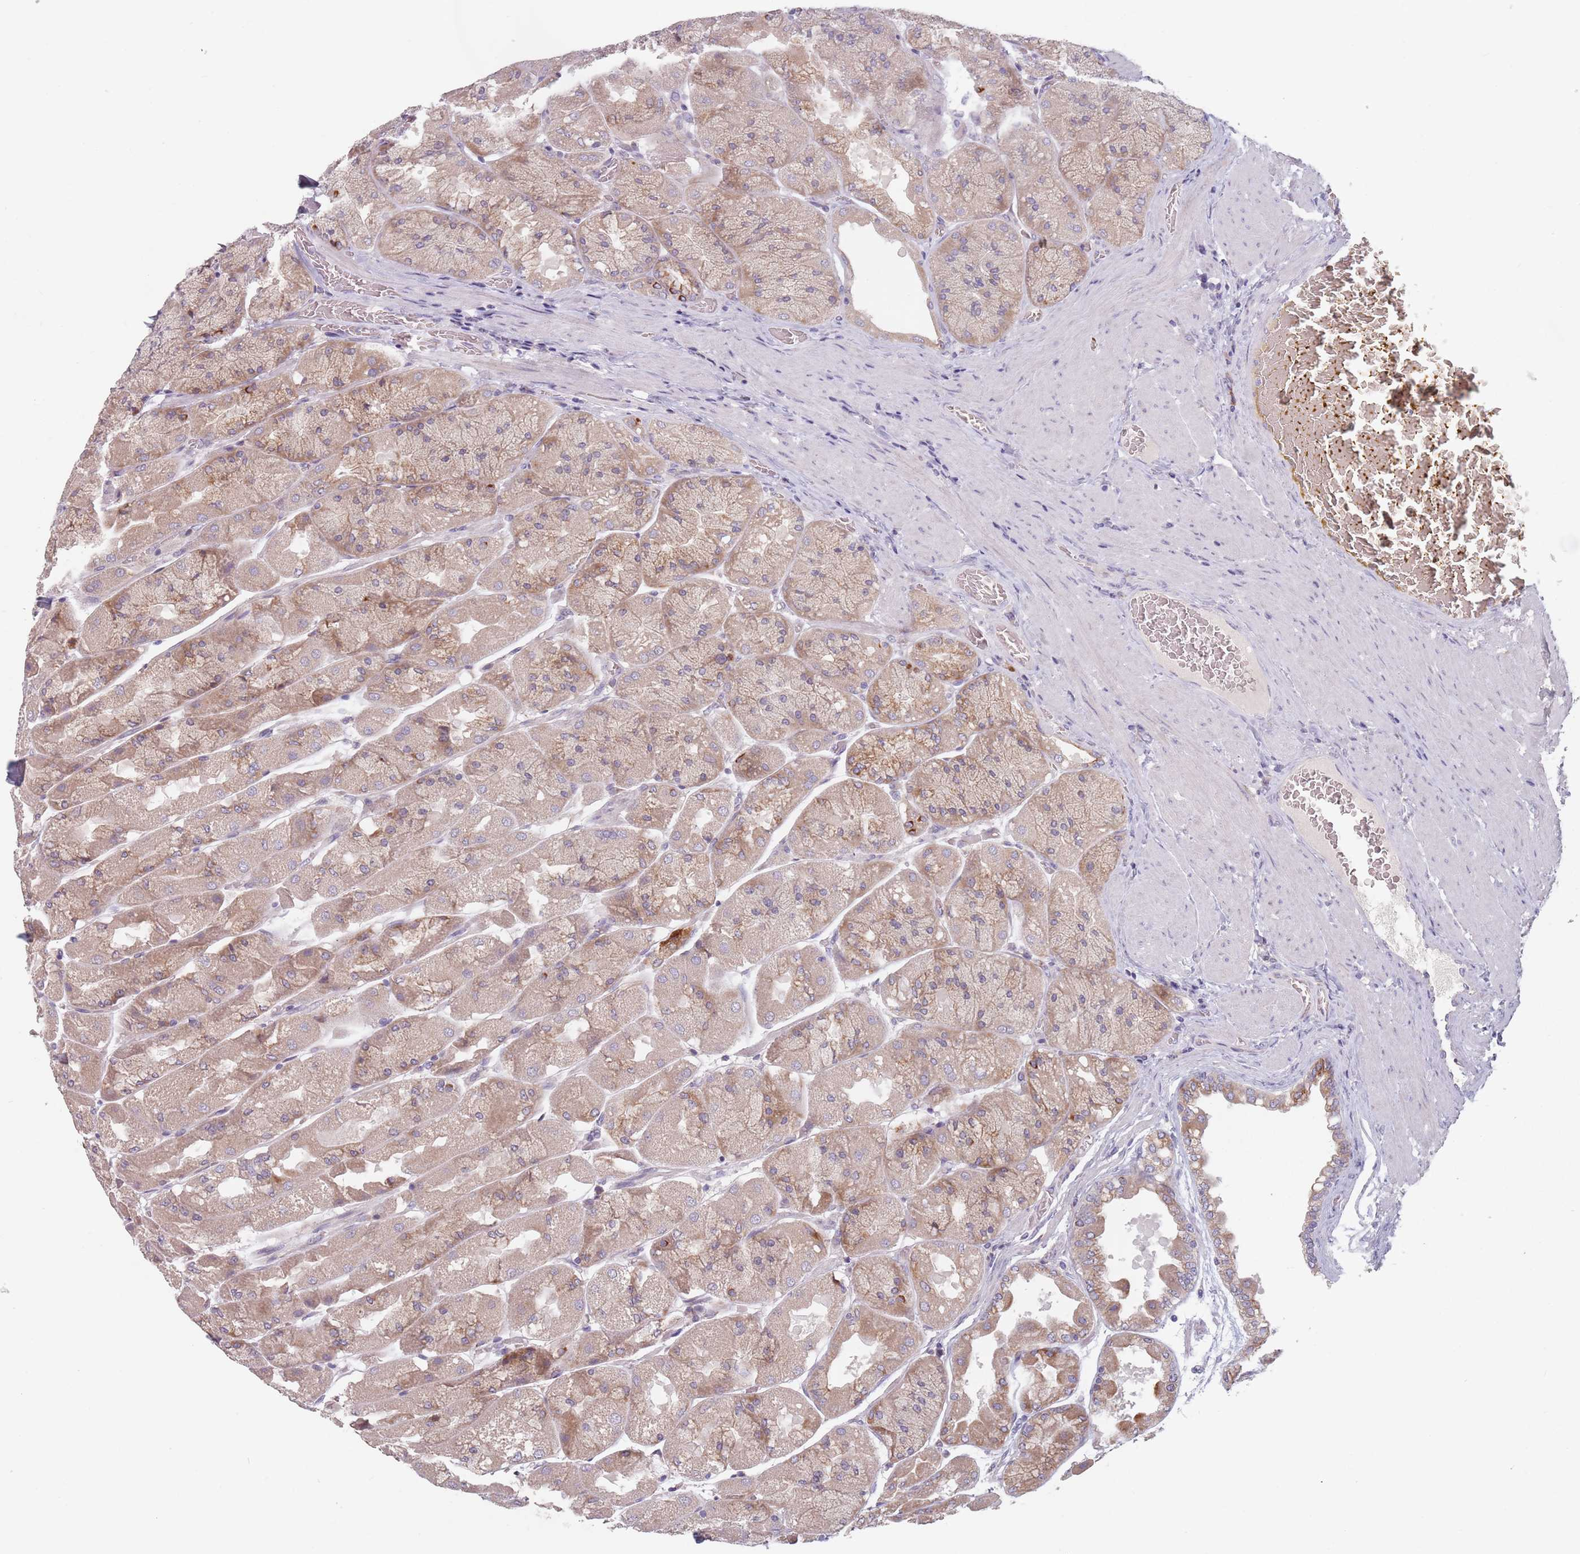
{"staining": {"intensity": "strong", "quantity": "25%-75%", "location": "cytoplasmic/membranous"}, "tissue": "stomach", "cell_type": "Glandular cells", "image_type": "normal", "snomed": [{"axis": "morphology", "description": "Normal tissue, NOS"}, {"axis": "topography", "description": "Stomach"}], "caption": "DAB immunohistochemical staining of benign stomach reveals strong cytoplasmic/membranous protein staining in about 25%-75% of glandular cells.", "gene": "ADAL", "patient": {"sex": "female", "age": 61}}